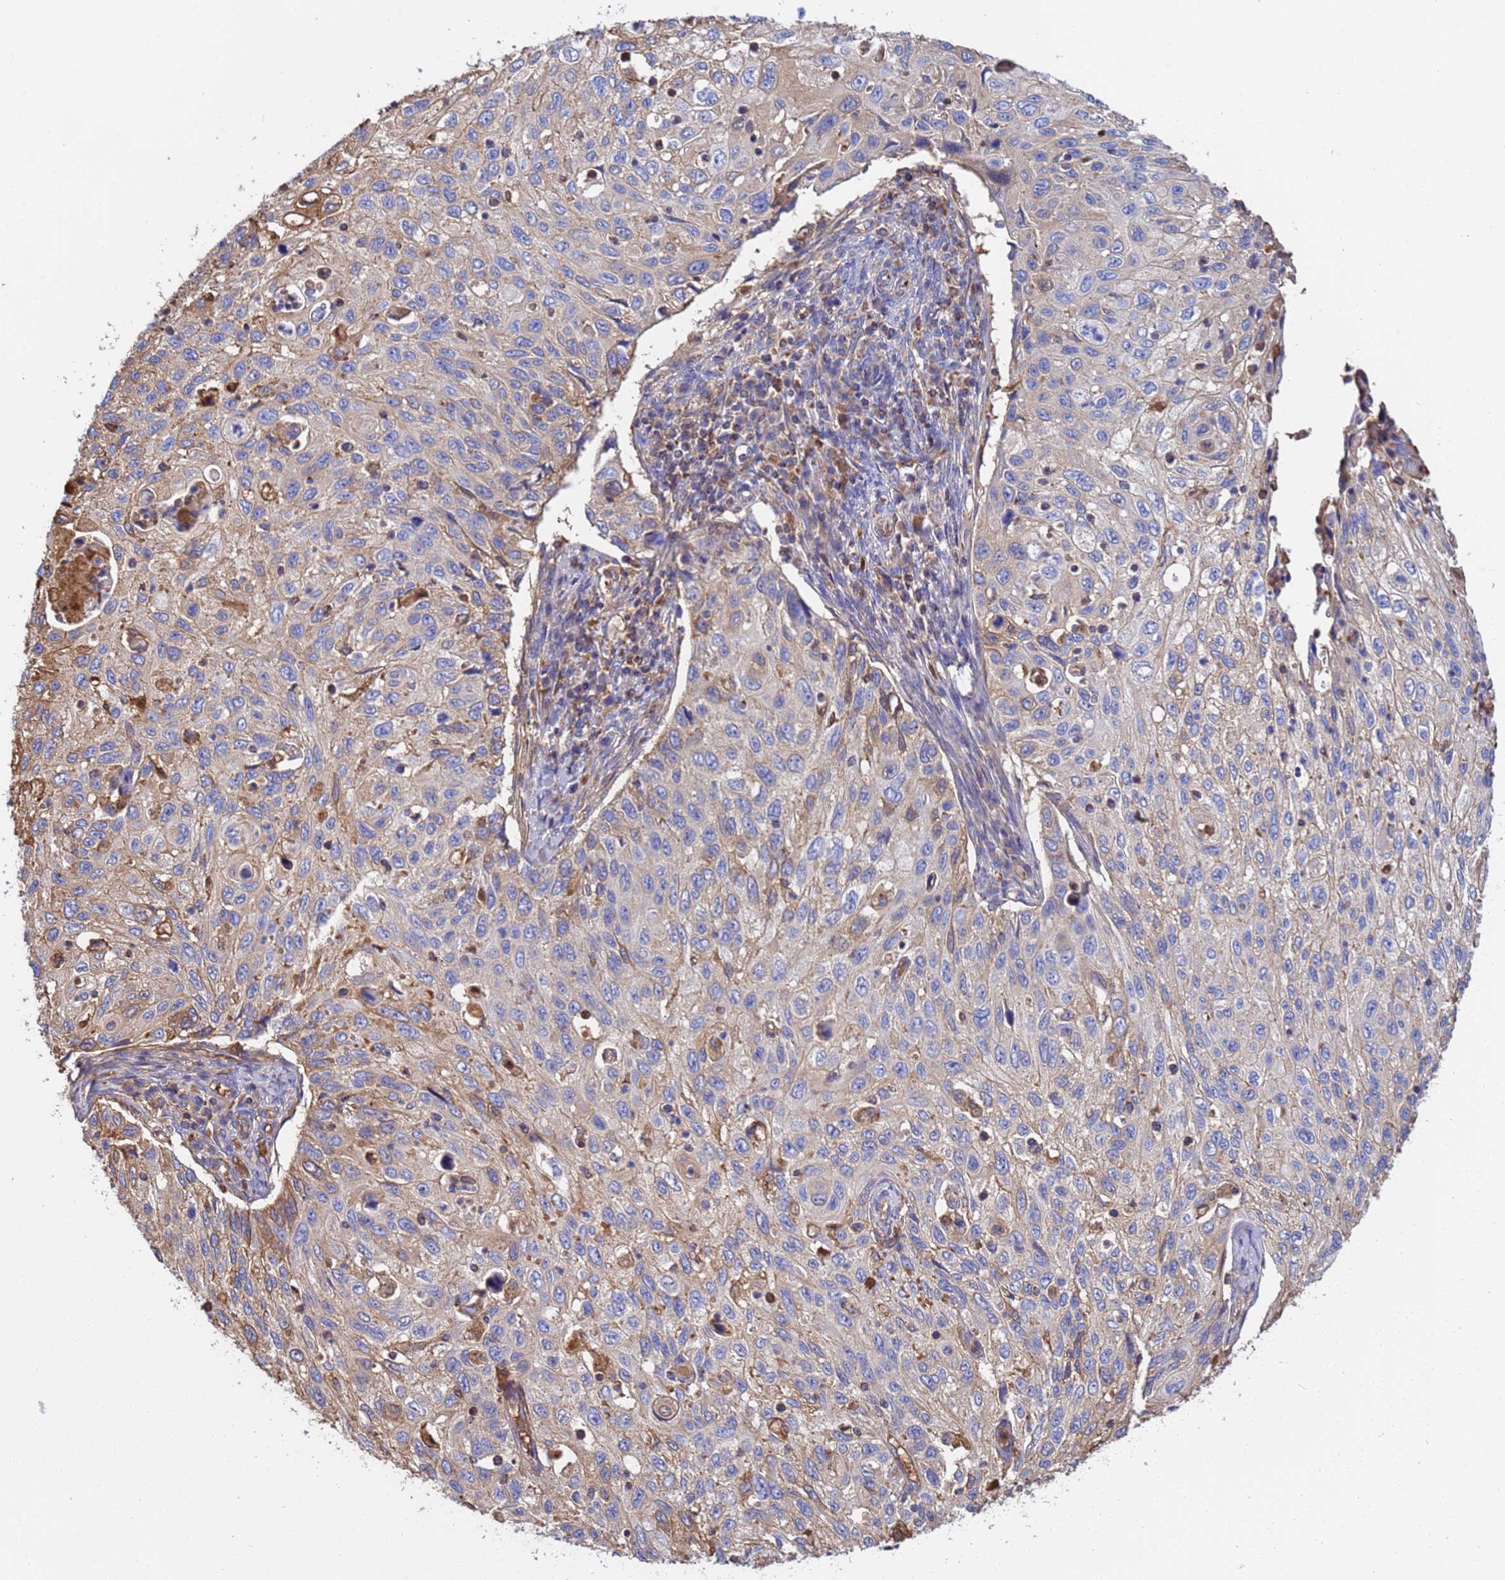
{"staining": {"intensity": "weak", "quantity": "<25%", "location": "cytoplasmic/membranous"}, "tissue": "cervical cancer", "cell_type": "Tumor cells", "image_type": "cancer", "snomed": [{"axis": "morphology", "description": "Squamous cell carcinoma, NOS"}, {"axis": "topography", "description": "Cervix"}], "caption": "Immunohistochemistry of cervical squamous cell carcinoma shows no positivity in tumor cells.", "gene": "GLUD1", "patient": {"sex": "female", "age": 70}}